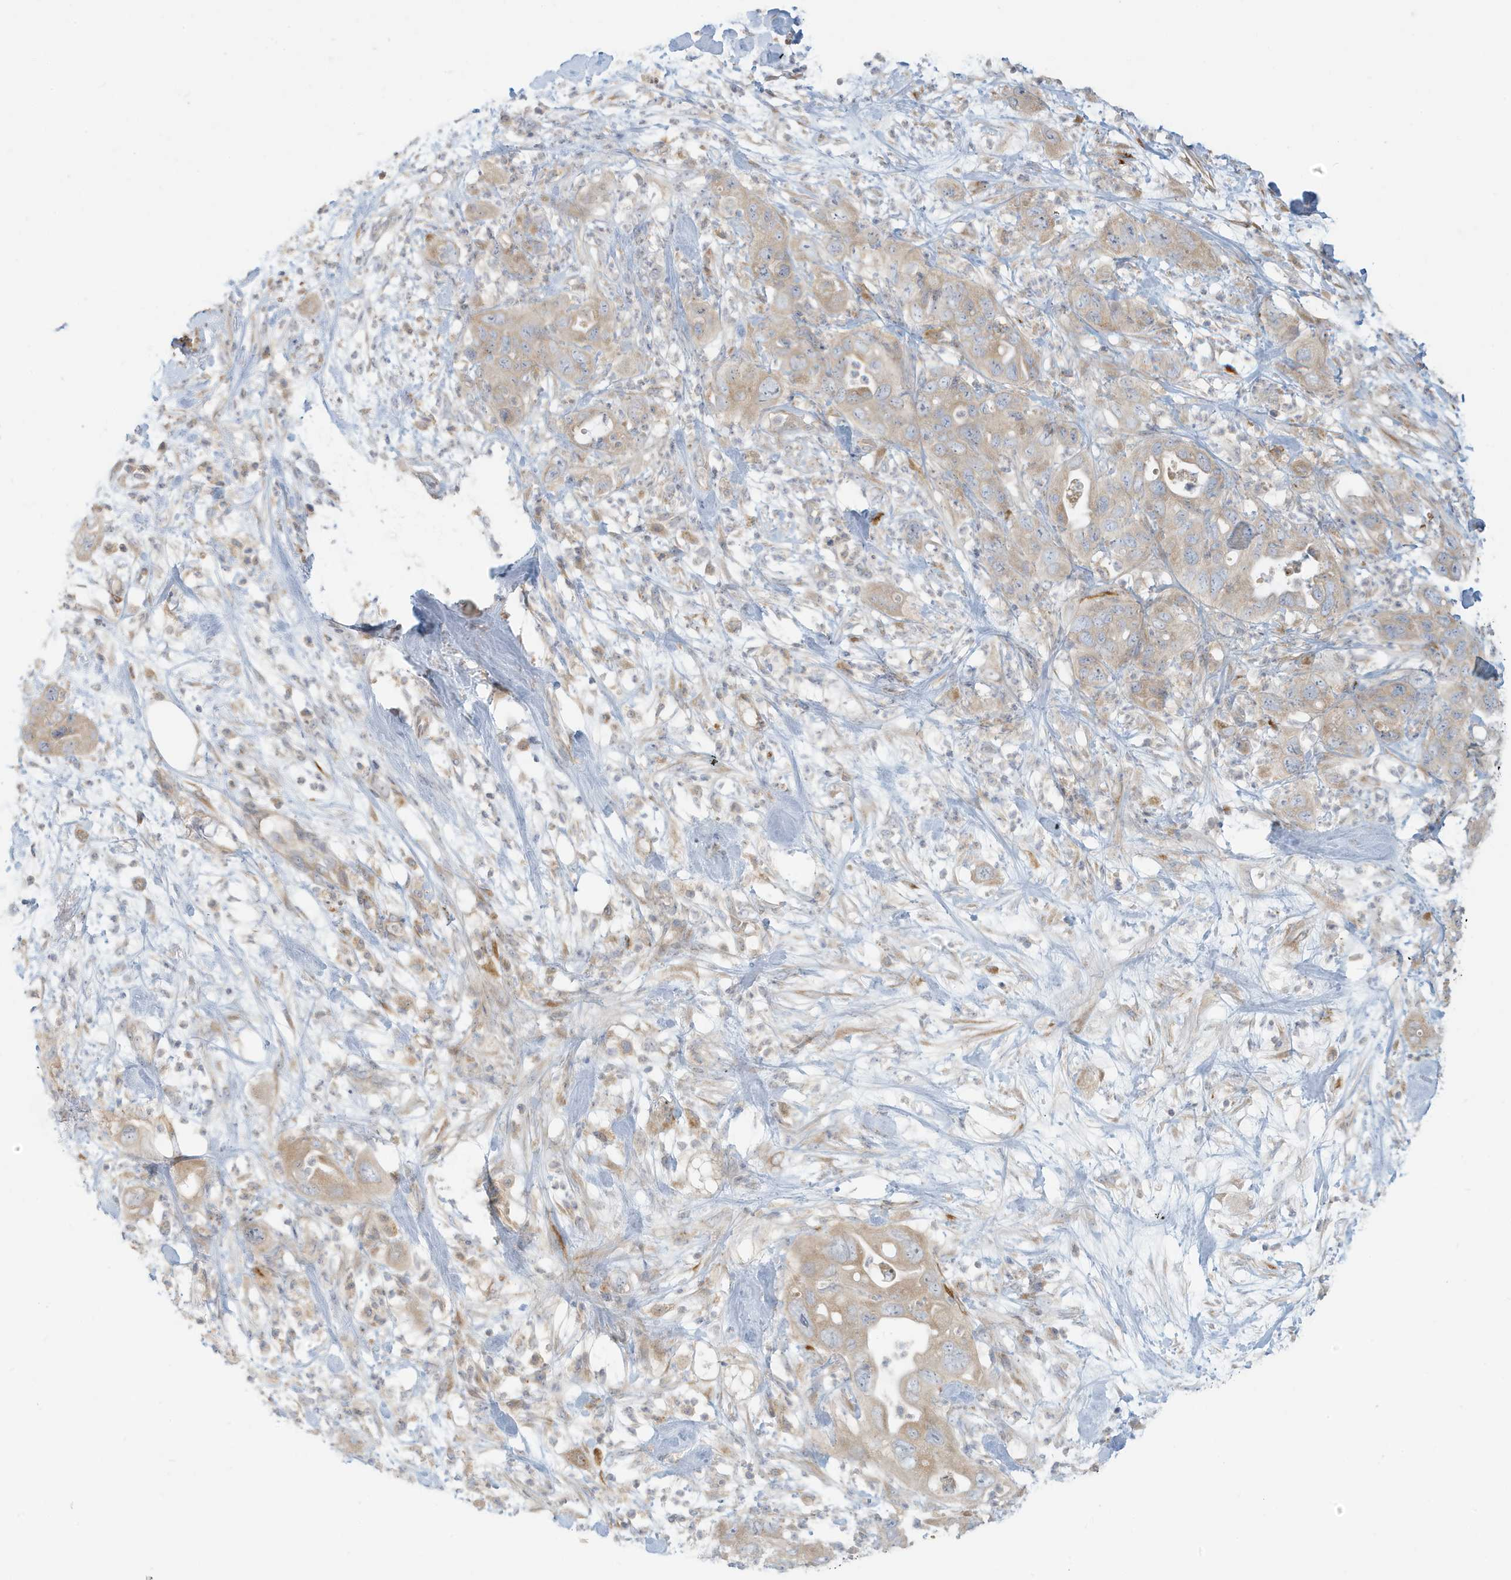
{"staining": {"intensity": "weak", "quantity": ">75%", "location": "cytoplasmic/membranous"}, "tissue": "pancreatic cancer", "cell_type": "Tumor cells", "image_type": "cancer", "snomed": [{"axis": "morphology", "description": "Adenocarcinoma, NOS"}, {"axis": "topography", "description": "Pancreas"}], "caption": "Brown immunohistochemical staining in human pancreatic adenocarcinoma reveals weak cytoplasmic/membranous positivity in approximately >75% of tumor cells.", "gene": "MCOLN1", "patient": {"sex": "female", "age": 71}}